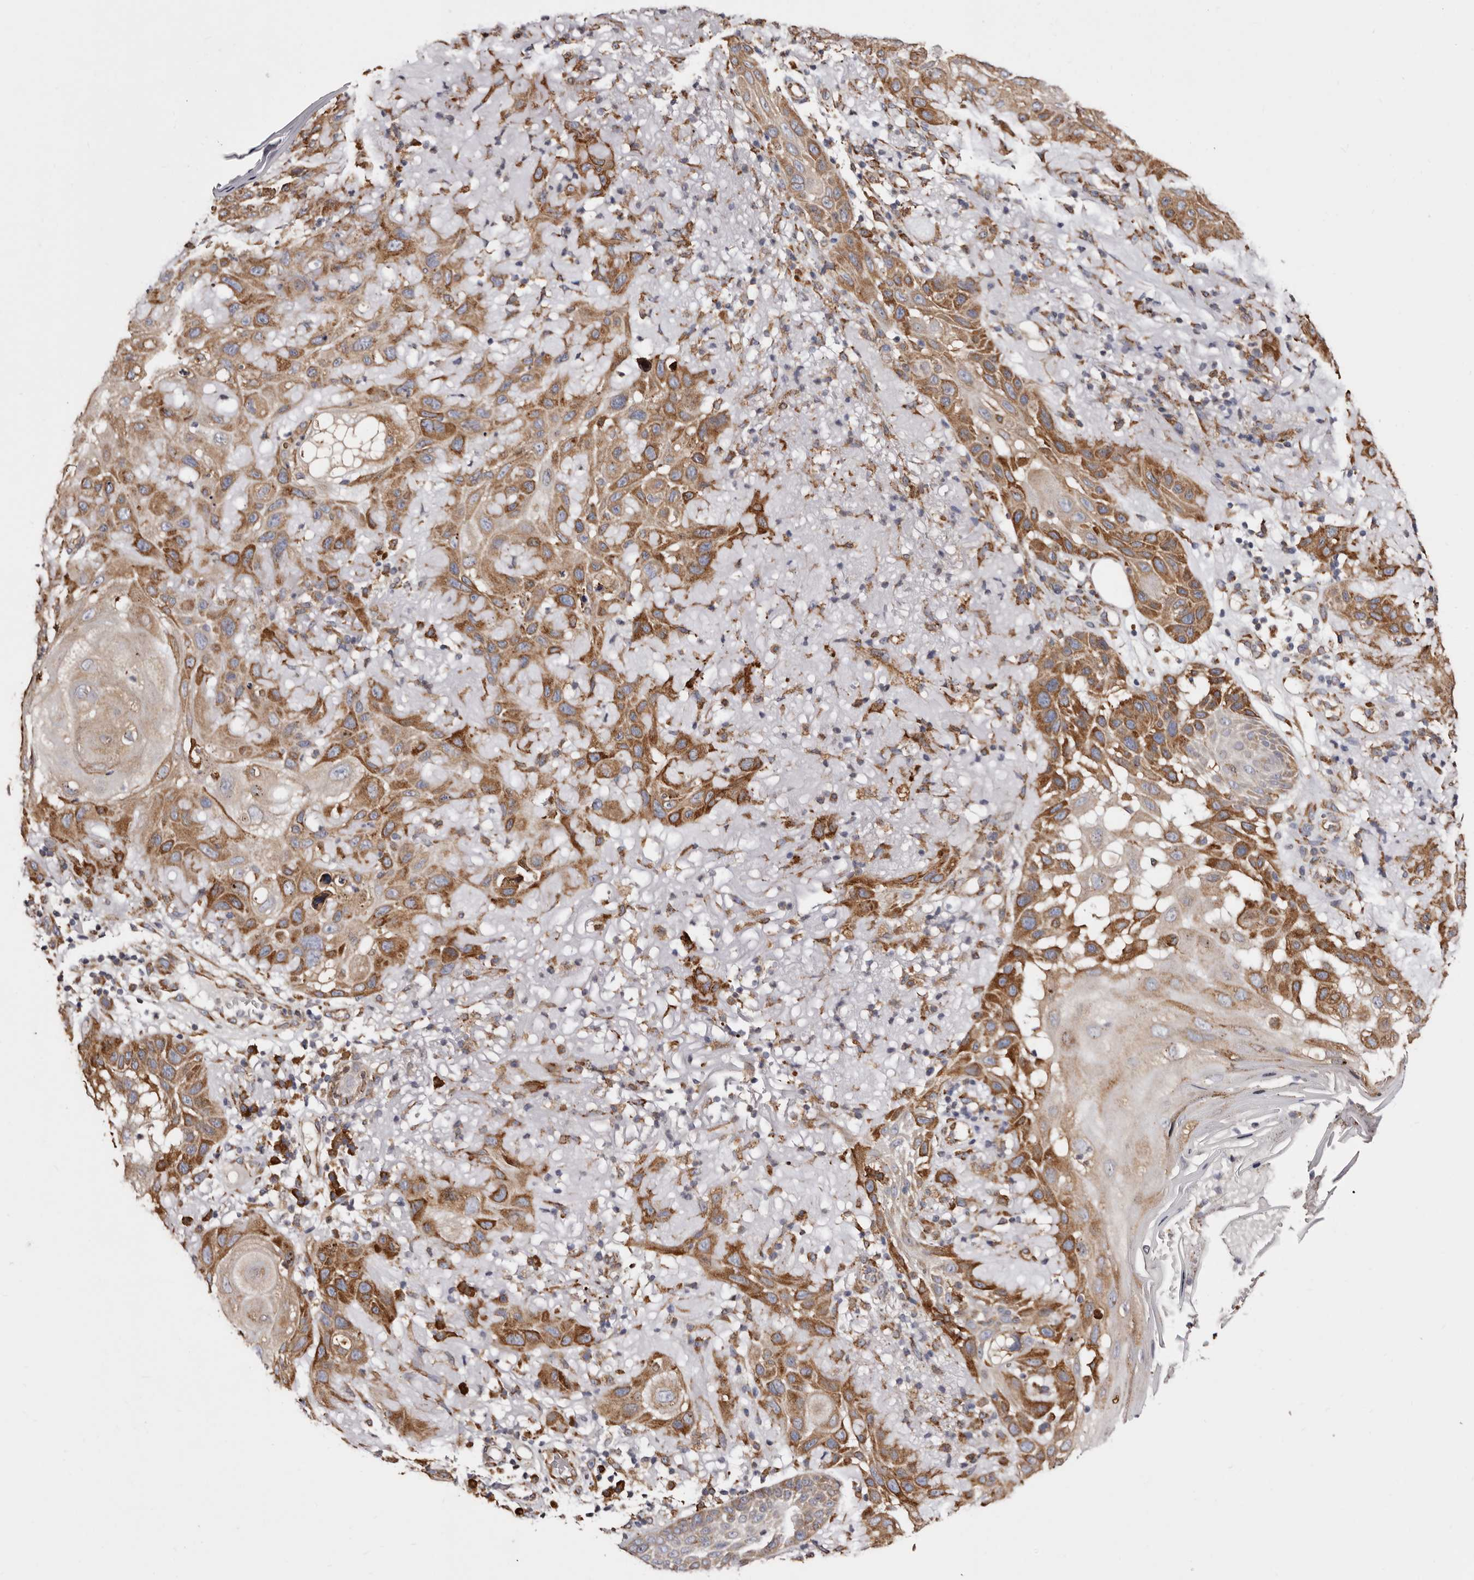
{"staining": {"intensity": "moderate", "quantity": ">75%", "location": "cytoplasmic/membranous"}, "tissue": "skin cancer", "cell_type": "Tumor cells", "image_type": "cancer", "snomed": [{"axis": "morphology", "description": "Normal tissue, NOS"}, {"axis": "morphology", "description": "Squamous cell carcinoma, NOS"}, {"axis": "topography", "description": "Skin"}], "caption": "Immunohistochemical staining of squamous cell carcinoma (skin) shows moderate cytoplasmic/membranous protein expression in about >75% of tumor cells.", "gene": "ACBD6", "patient": {"sex": "female", "age": 96}}